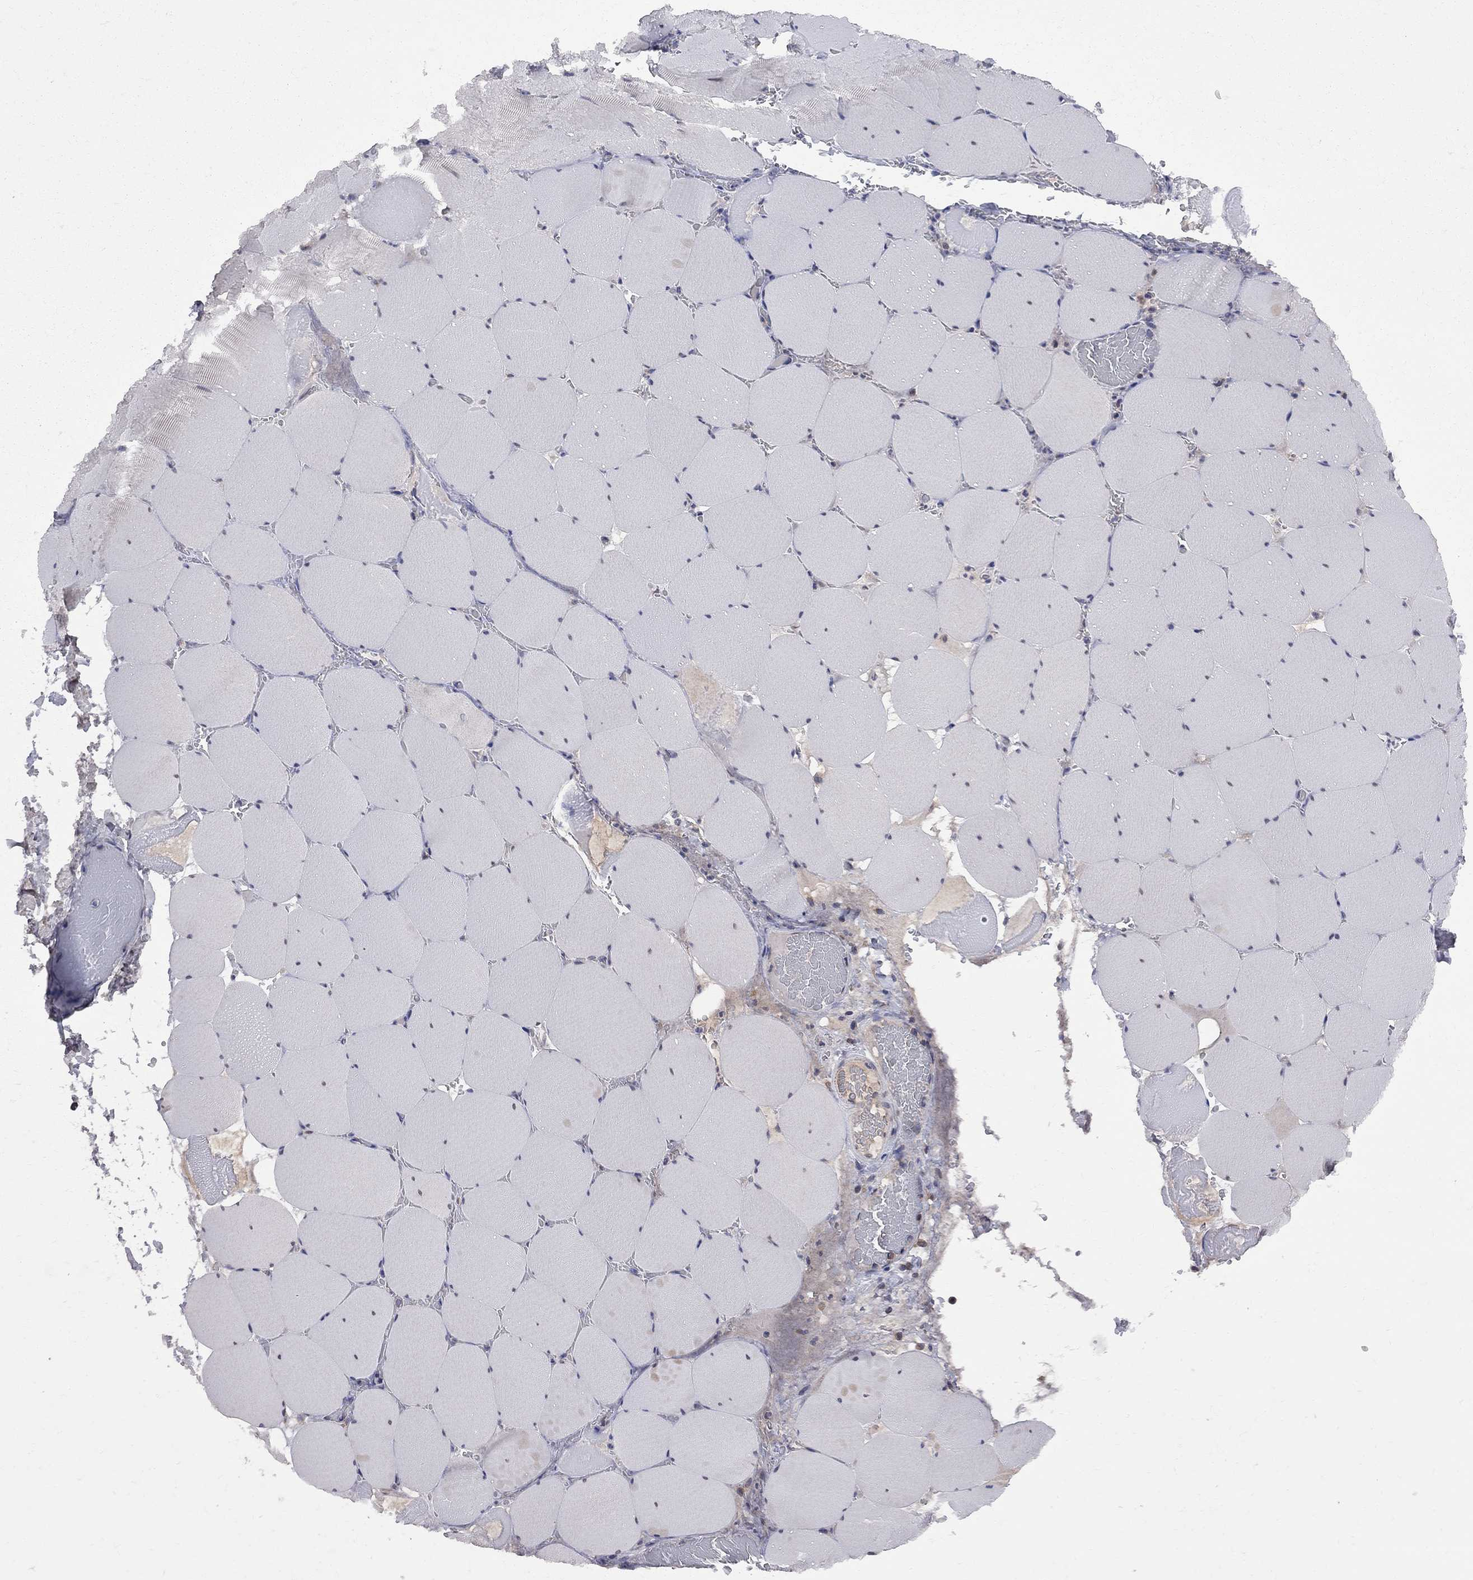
{"staining": {"intensity": "negative", "quantity": "none", "location": "none"}, "tissue": "skeletal muscle", "cell_type": "Myocytes", "image_type": "normal", "snomed": [{"axis": "morphology", "description": "Normal tissue, NOS"}, {"axis": "morphology", "description": "Malignant melanoma, Metastatic site"}, {"axis": "topography", "description": "Skeletal muscle"}], "caption": "DAB (3,3'-diaminobenzidine) immunohistochemical staining of normal human skeletal muscle displays no significant staining in myocytes.", "gene": "CNOT11", "patient": {"sex": "male", "age": 50}}